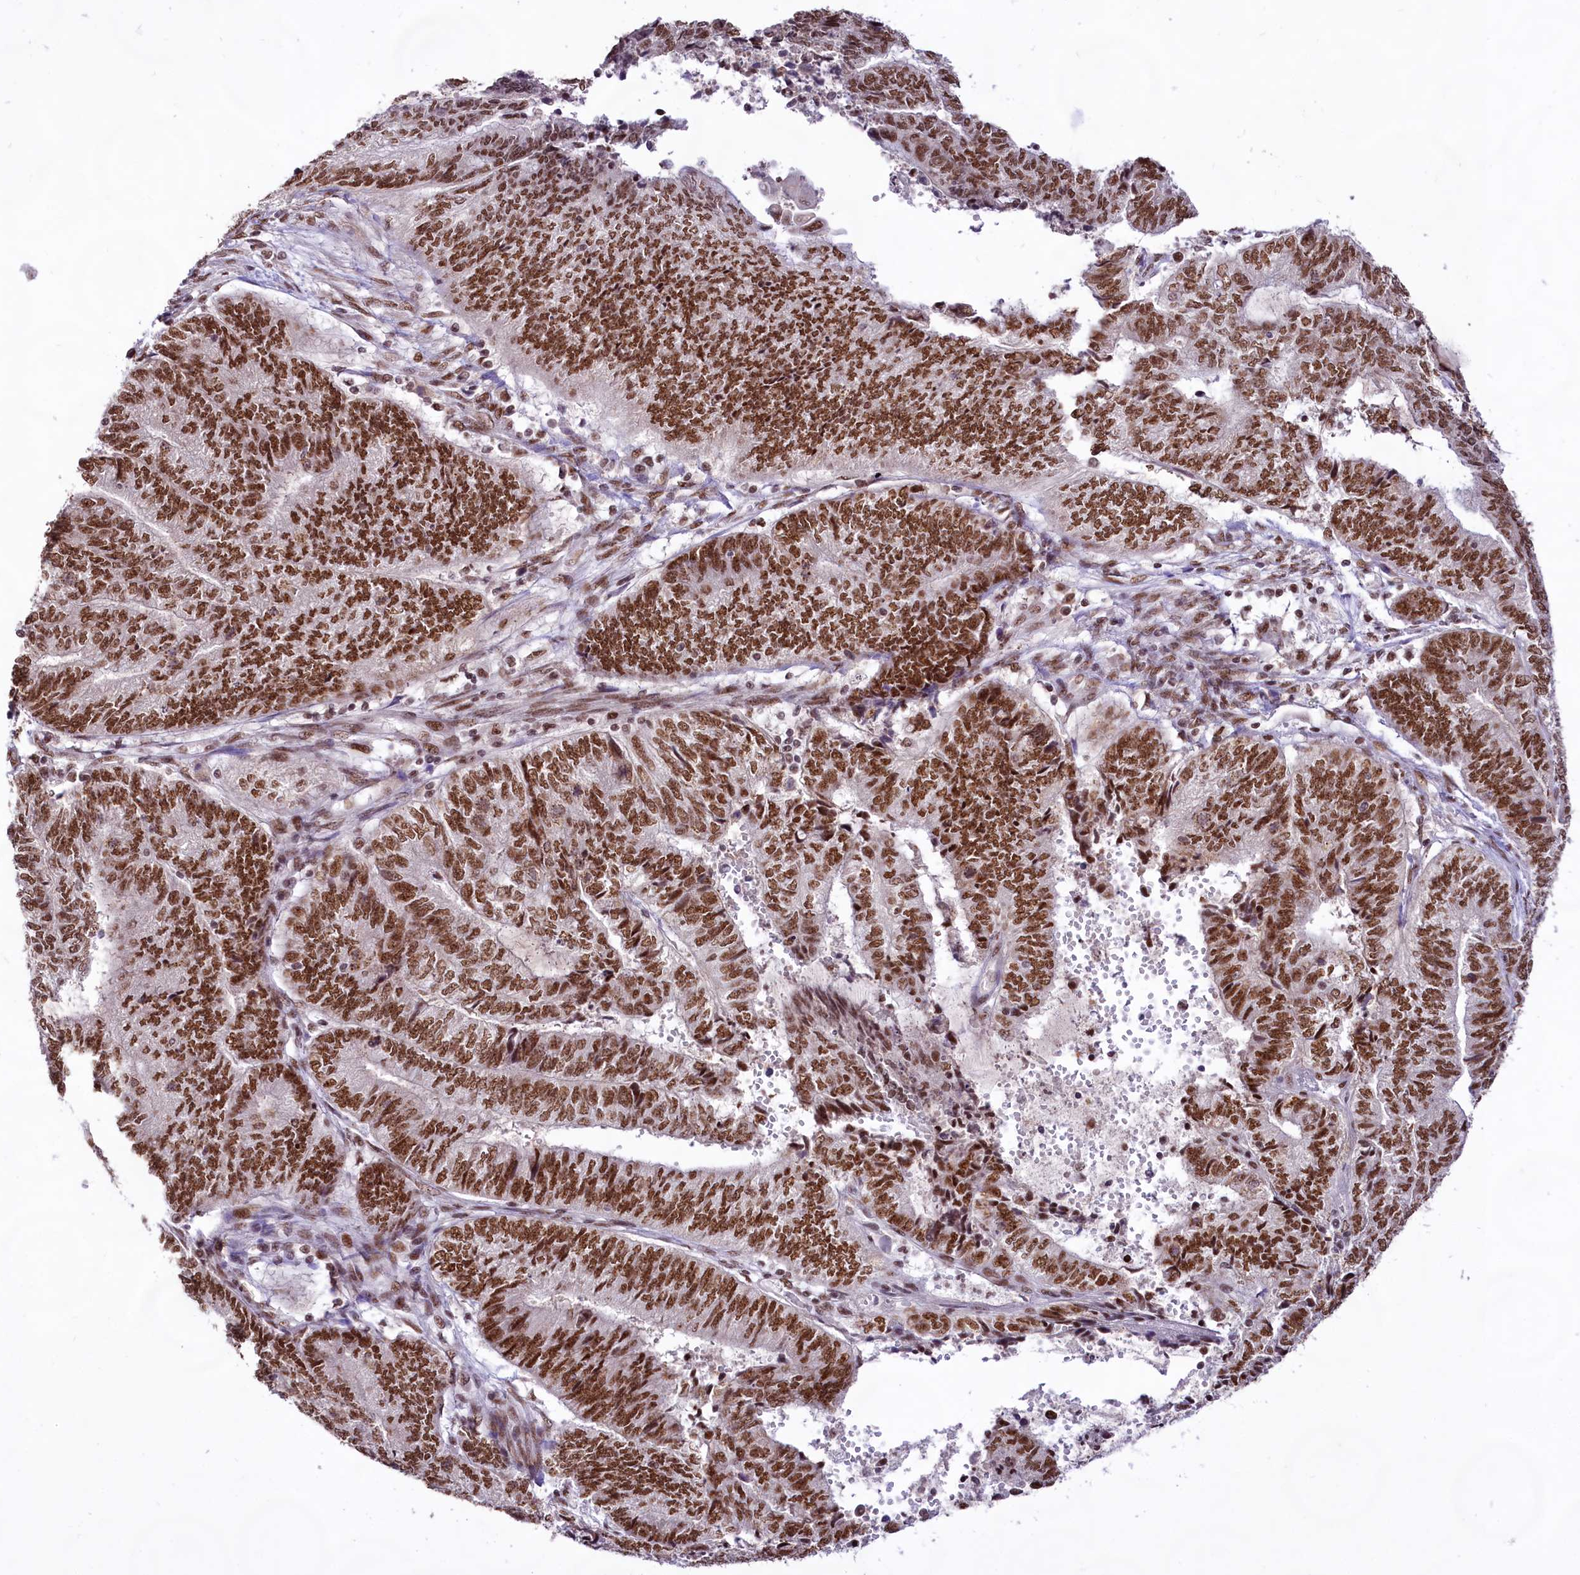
{"staining": {"intensity": "strong", "quantity": ">75%", "location": "nuclear"}, "tissue": "endometrial cancer", "cell_type": "Tumor cells", "image_type": "cancer", "snomed": [{"axis": "morphology", "description": "Adenocarcinoma, NOS"}, {"axis": "topography", "description": "Uterus"}, {"axis": "topography", "description": "Endometrium"}], "caption": "IHC (DAB (3,3'-diaminobenzidine)) staining of human endometrial cancer exhibits strong nuclear protein expression in about >75% of tumor cells. Immunohistochemistry (ihc) stains the protein in brown and the nuclei are stained blue.", "gene": "HIRA", "patient": {"sex": "female", "age": 70}}